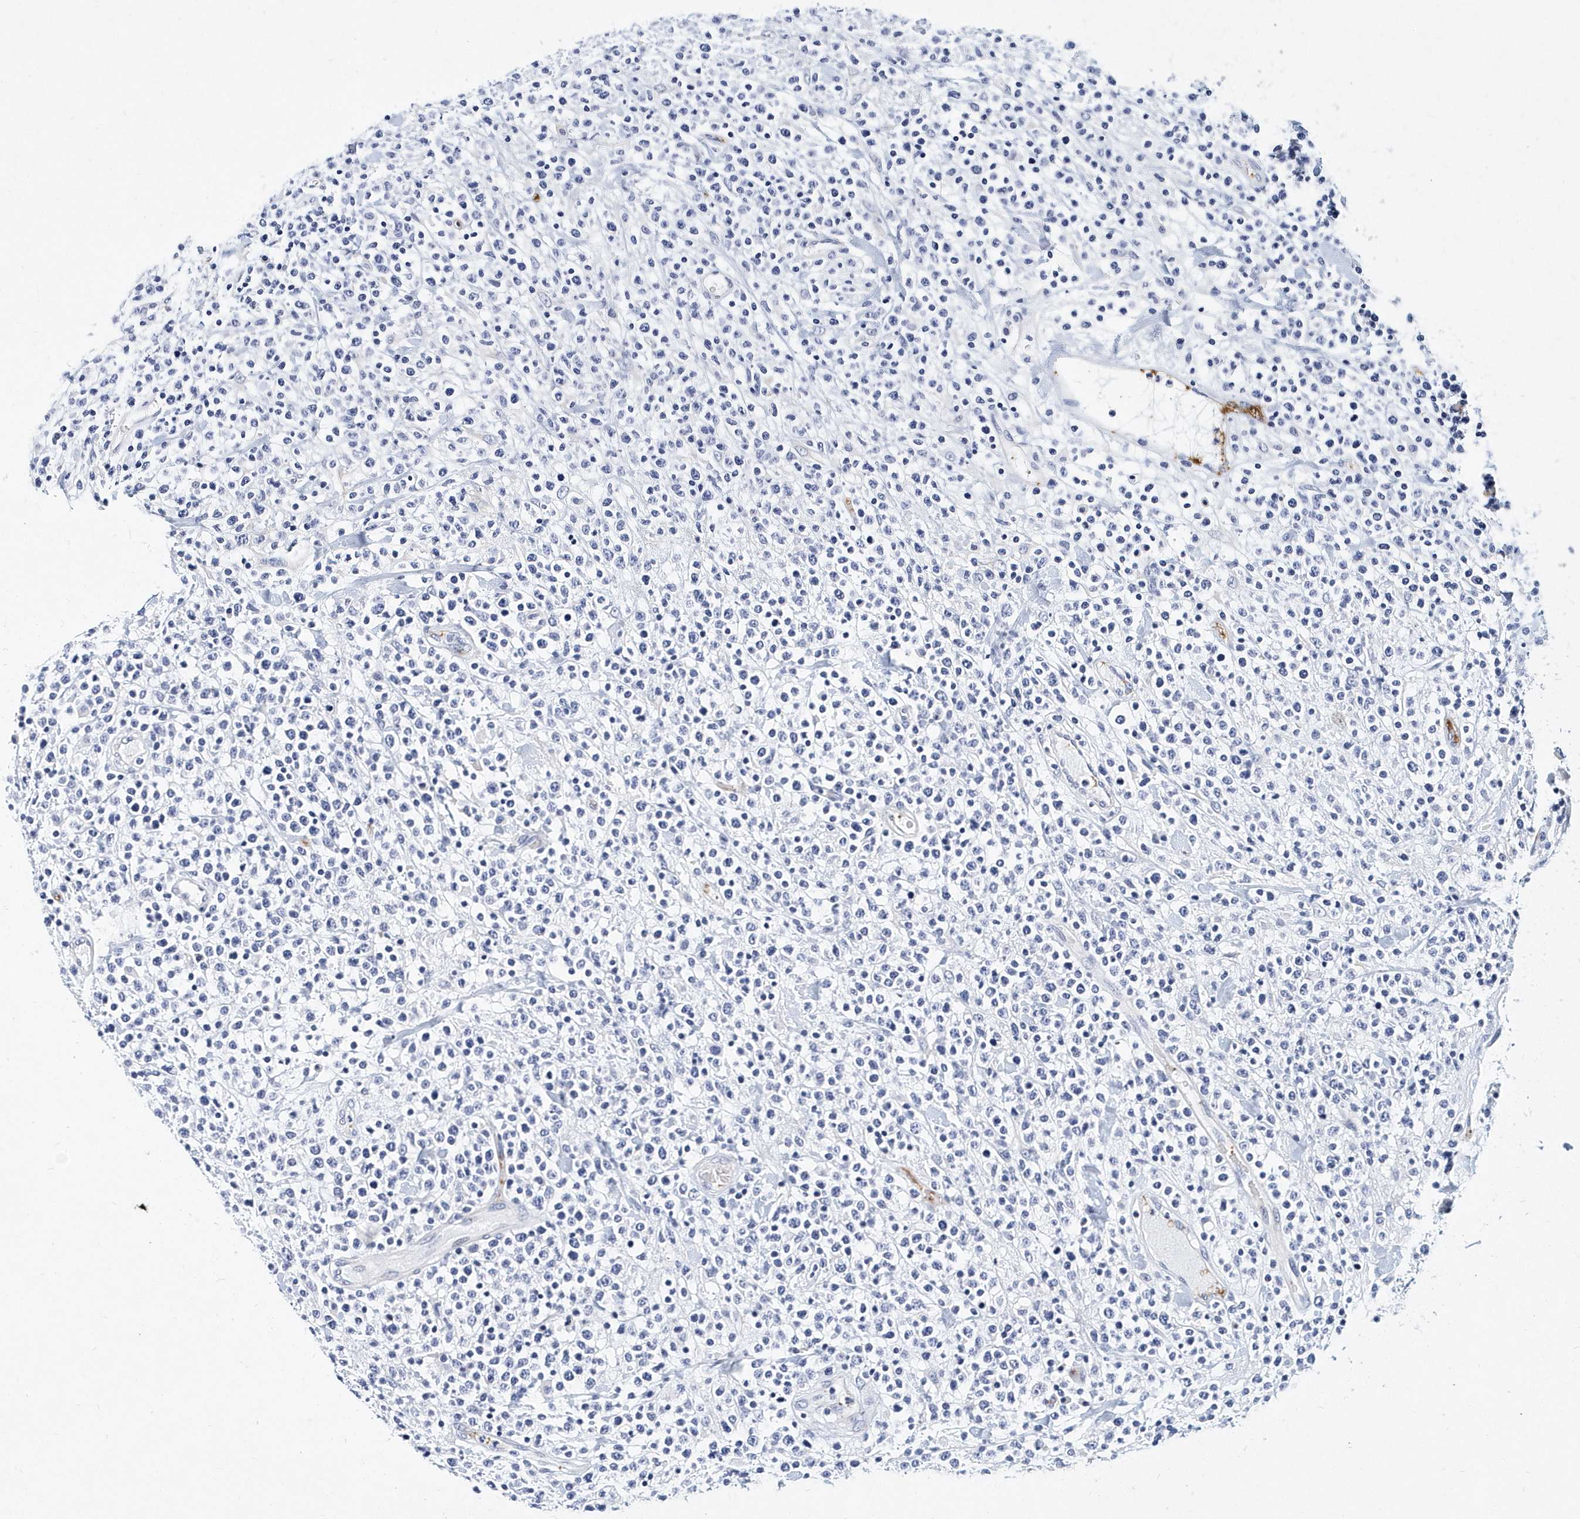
{"staining": {"intensity": "negative", "quantity": "none", "location": "none"}, "tissue": "lymphoma", "cell_type": "Tumor cells", "image_type": "cancer", "snomed": [{"axis": "morphology", "description": "Malignant lymphoma, non-Hodgkin's type, High grade"}, {"axis": "topography", "description": "Colon"}], "caption": "Immunohistochemical staining of human malignant lymphoma, non-Hodgkin's type (high-grade) demonstrates no significant positivity in tumor cells.", "gene": "ITGA2B", "patient": {"sex": "female", "age": 53}}